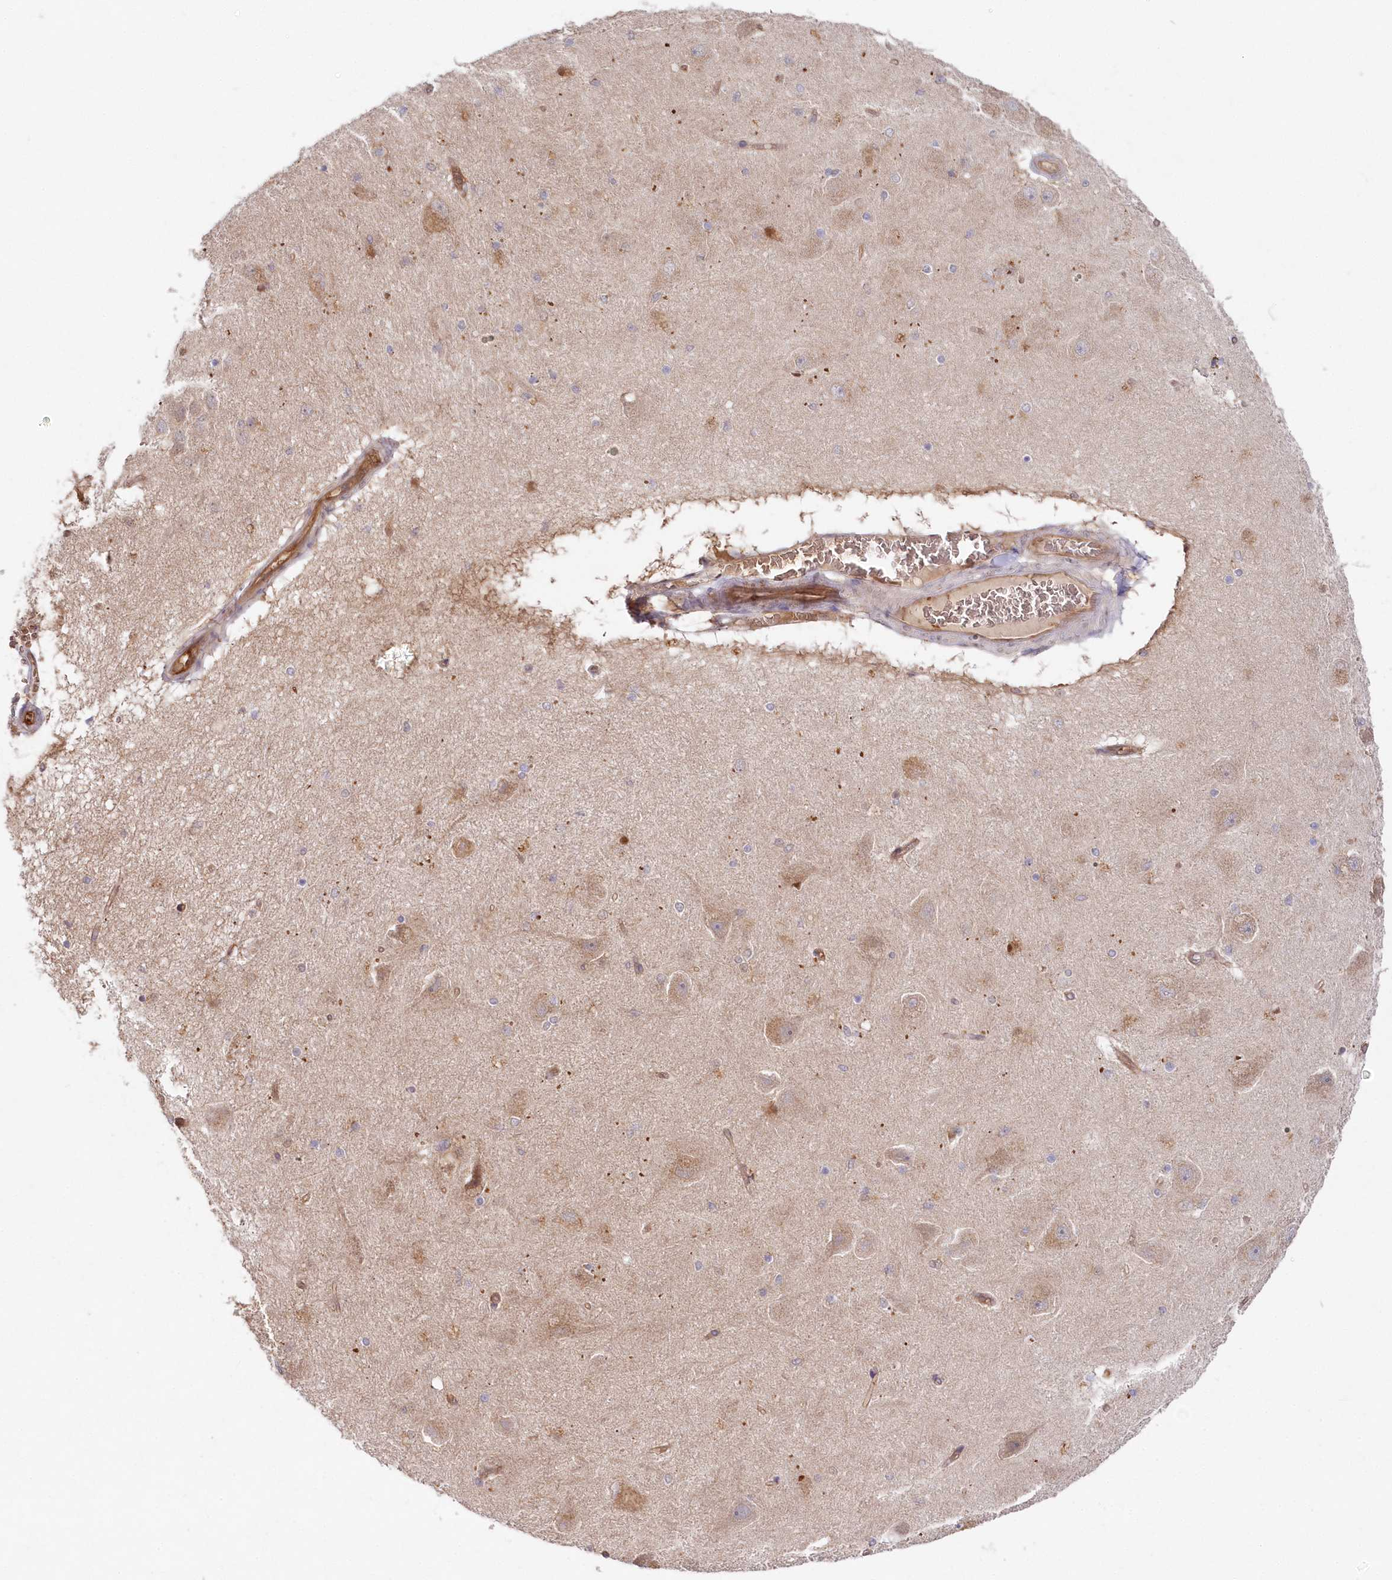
{"staining": {"intensity": "negative", "quantity": "none", "location": "none"}, "tissue": "hippocampus", "cell_type": "Glial cells", "image_type": "normal", "snomed": [{"axis": "morphology", "description": "Normal tissue, NOS"}, {"axis": "topography", "description": "Hippocampus"}], "caption": "IHC photomicrograph of unremarkable hippocampus: hippocampus stained with DAB (3,3'-diaminobenzidine) demonstrates no significant protein staining in glial cells. Nuclei are stained in blue.", "gene": "GBE1", "patient": {"sex": "female", "age": 54}}